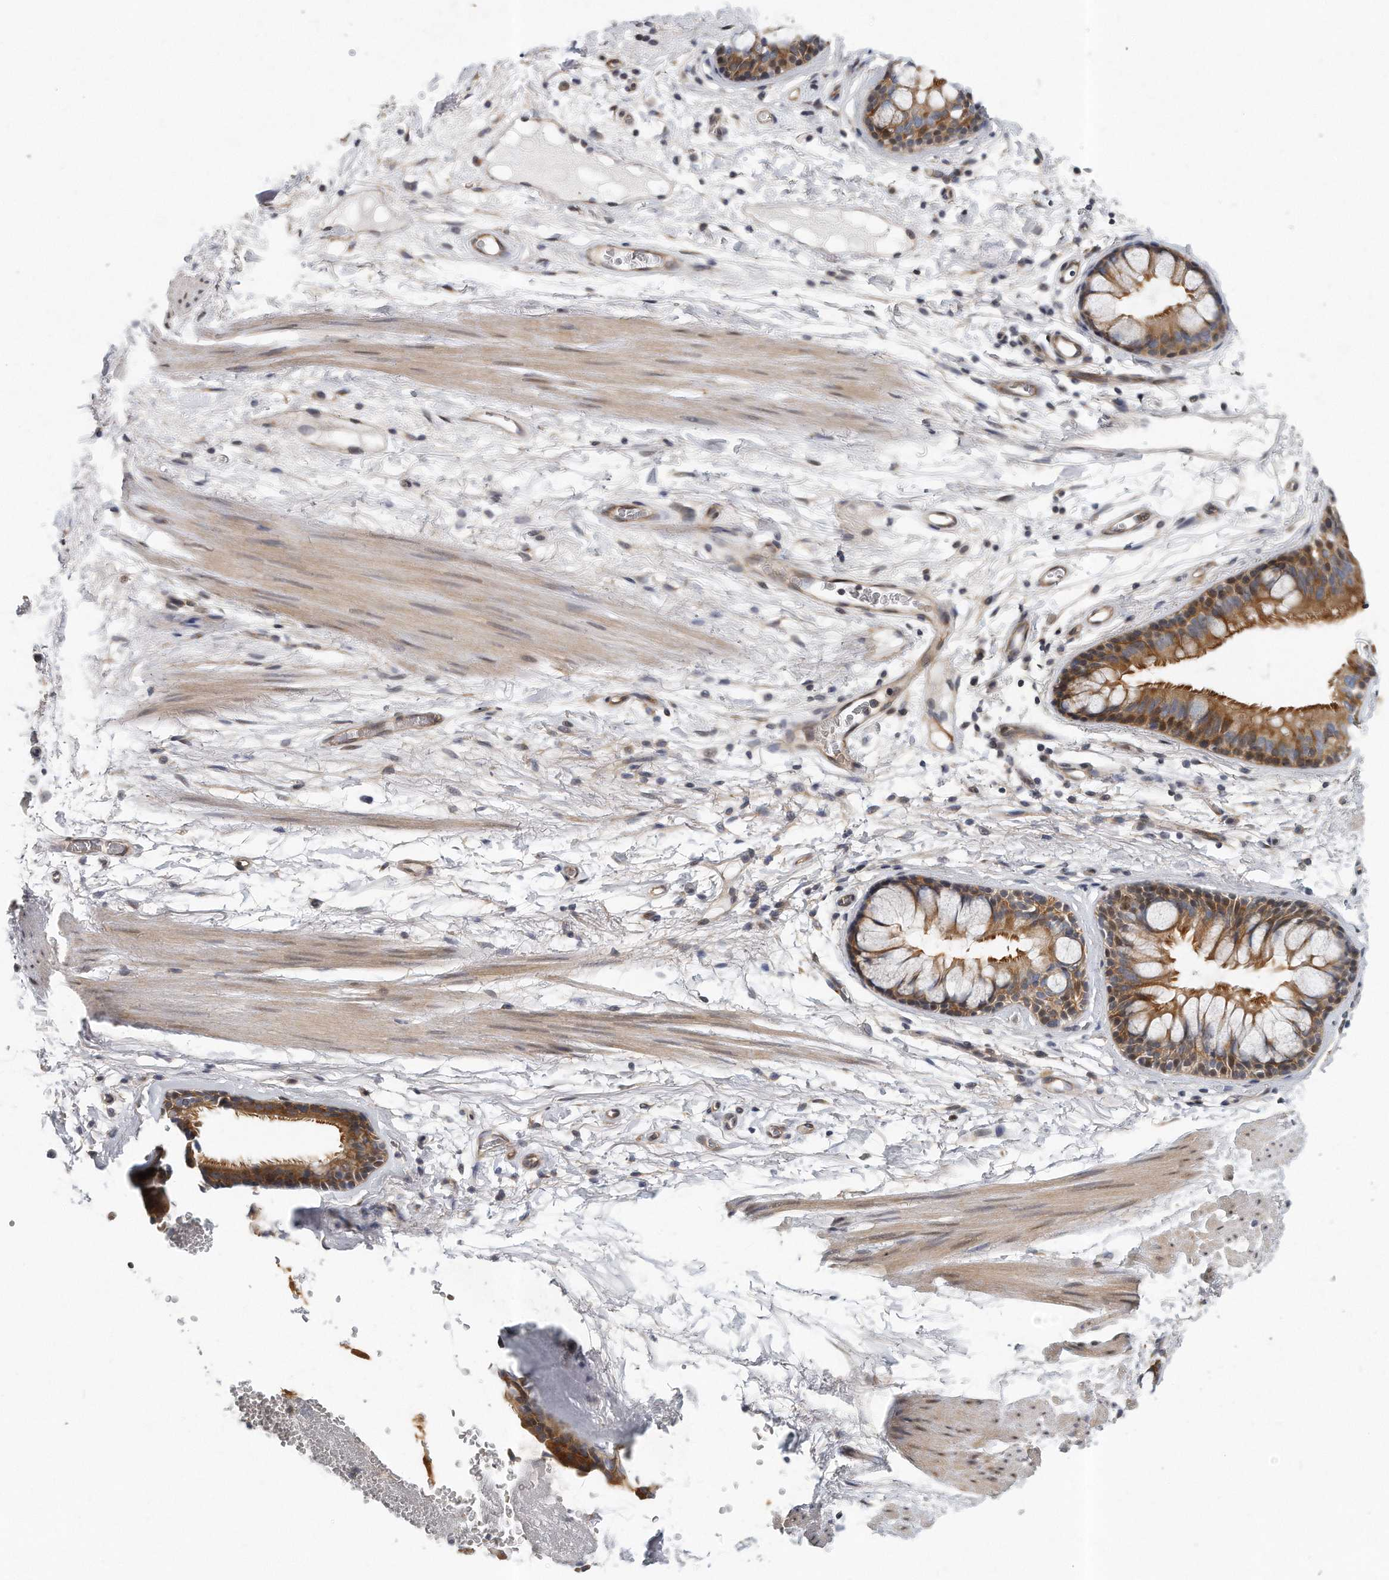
{"staining": {"intensity": "negative", "quantity": "none", "location": "none"}, "tissue": "adipose tissue", "cell_type": "Adipocytes", "image_type": "normal", "snomed": [{"axis": "morphology", "description": "Normal tissue, NOS"}, {"axis": "topography", "description": "Cartilage tissue"}], "caption": "Immunohistochemistry (IHC) of benign human adipose tissue displays no staining in adipocytes. The staining is performed using DAB (3,3'-diaminobenzidine) brown chromogen with nuclei counter-stained in using hematoxylin.", "gene": "PCDH8", "patient": {"sex": "female", "age": 63}}